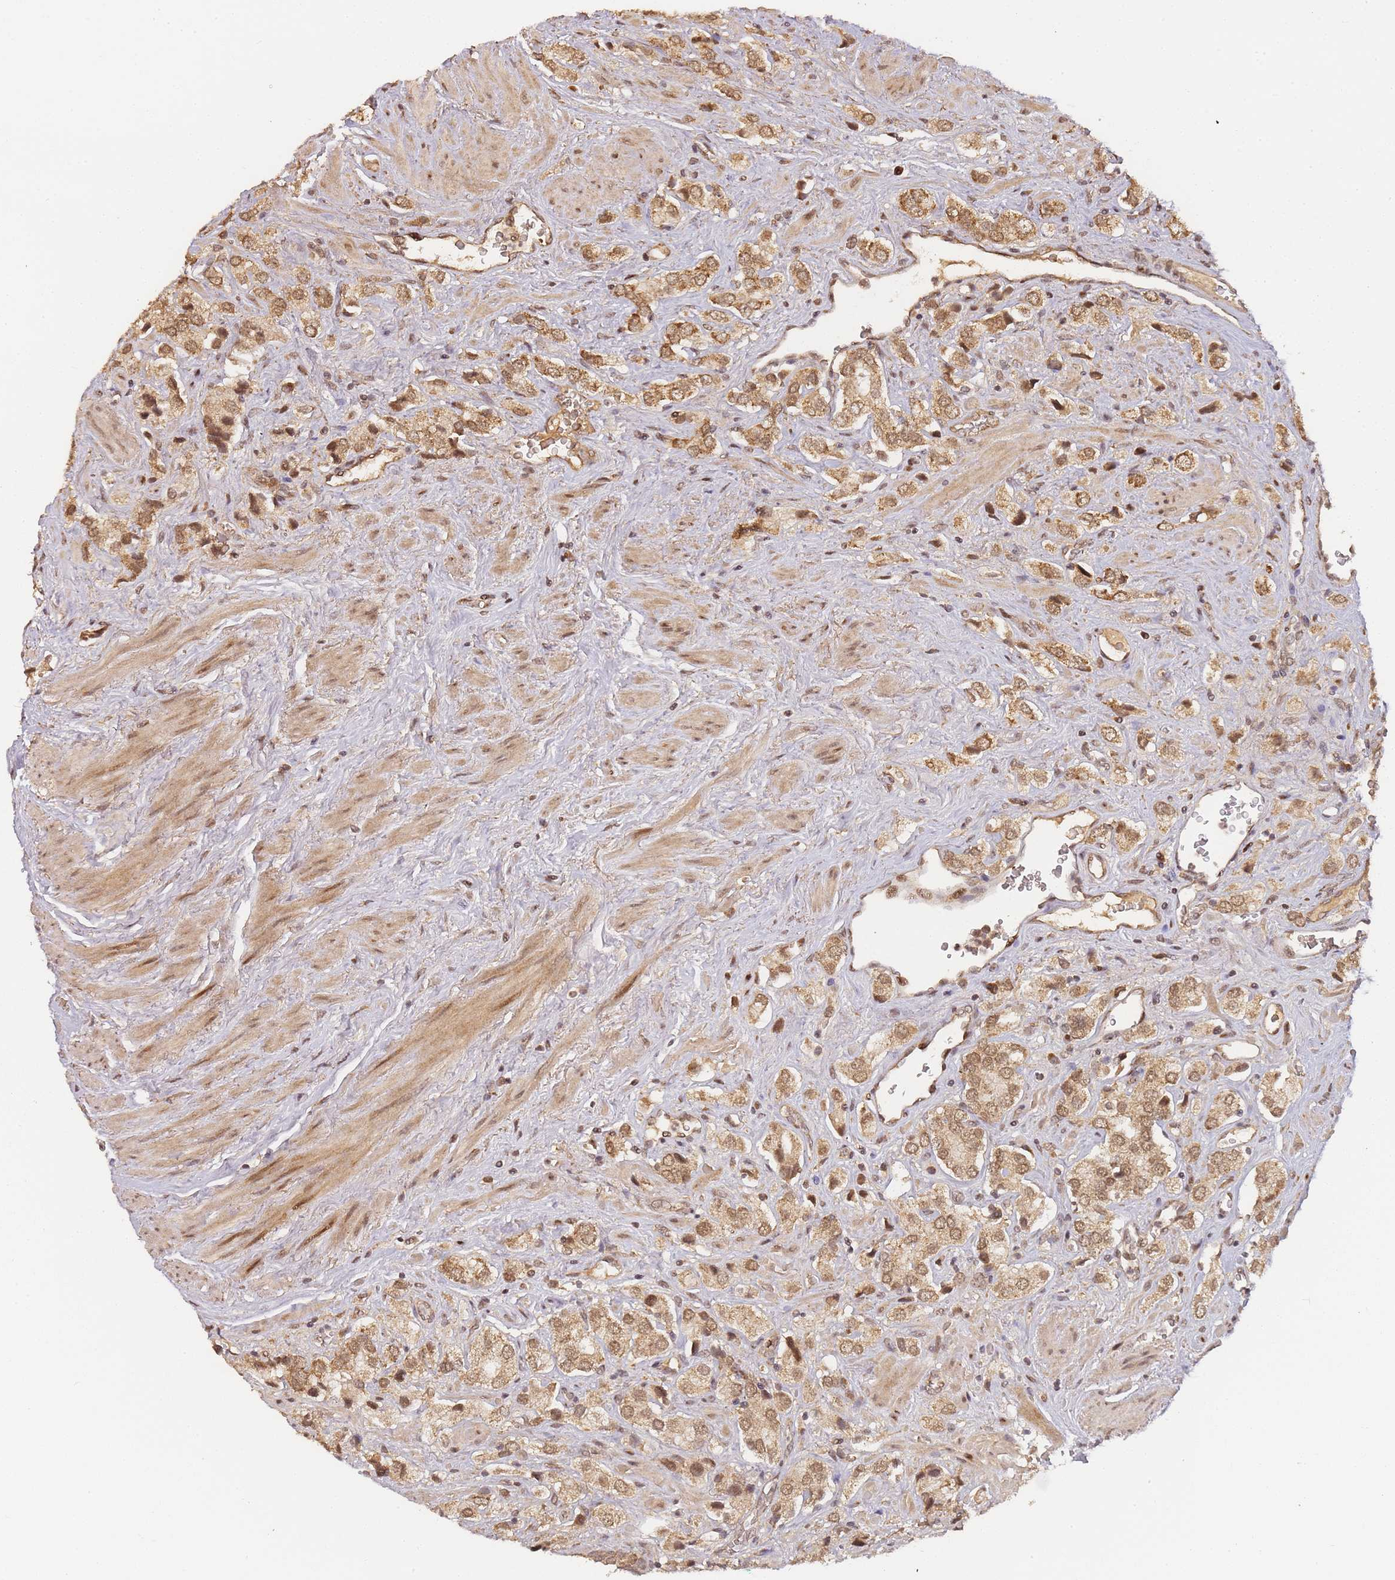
{"staining": {"intensity": "moderate", "quantity": ">75%", "location": "cytoplasmic/membranous,nuclear"}, "tissue": "prostate cancer", "cell_type": "Tumor cells", "image_type": "cancer", "snomed": [{"axis": "morphology", "description": "Adenocarcinoma, High grade"}, {"axis": "topography", "description": "Prostate and seminal vesicle, NOS"}], "caption": "Prostate cancer tissue displays moderate cytoplasmic/membranous and nuclear expression in approximately >75% of tumor cells", "gene": "ZNF497", "patient": {"sex": "male", "age": 64}}